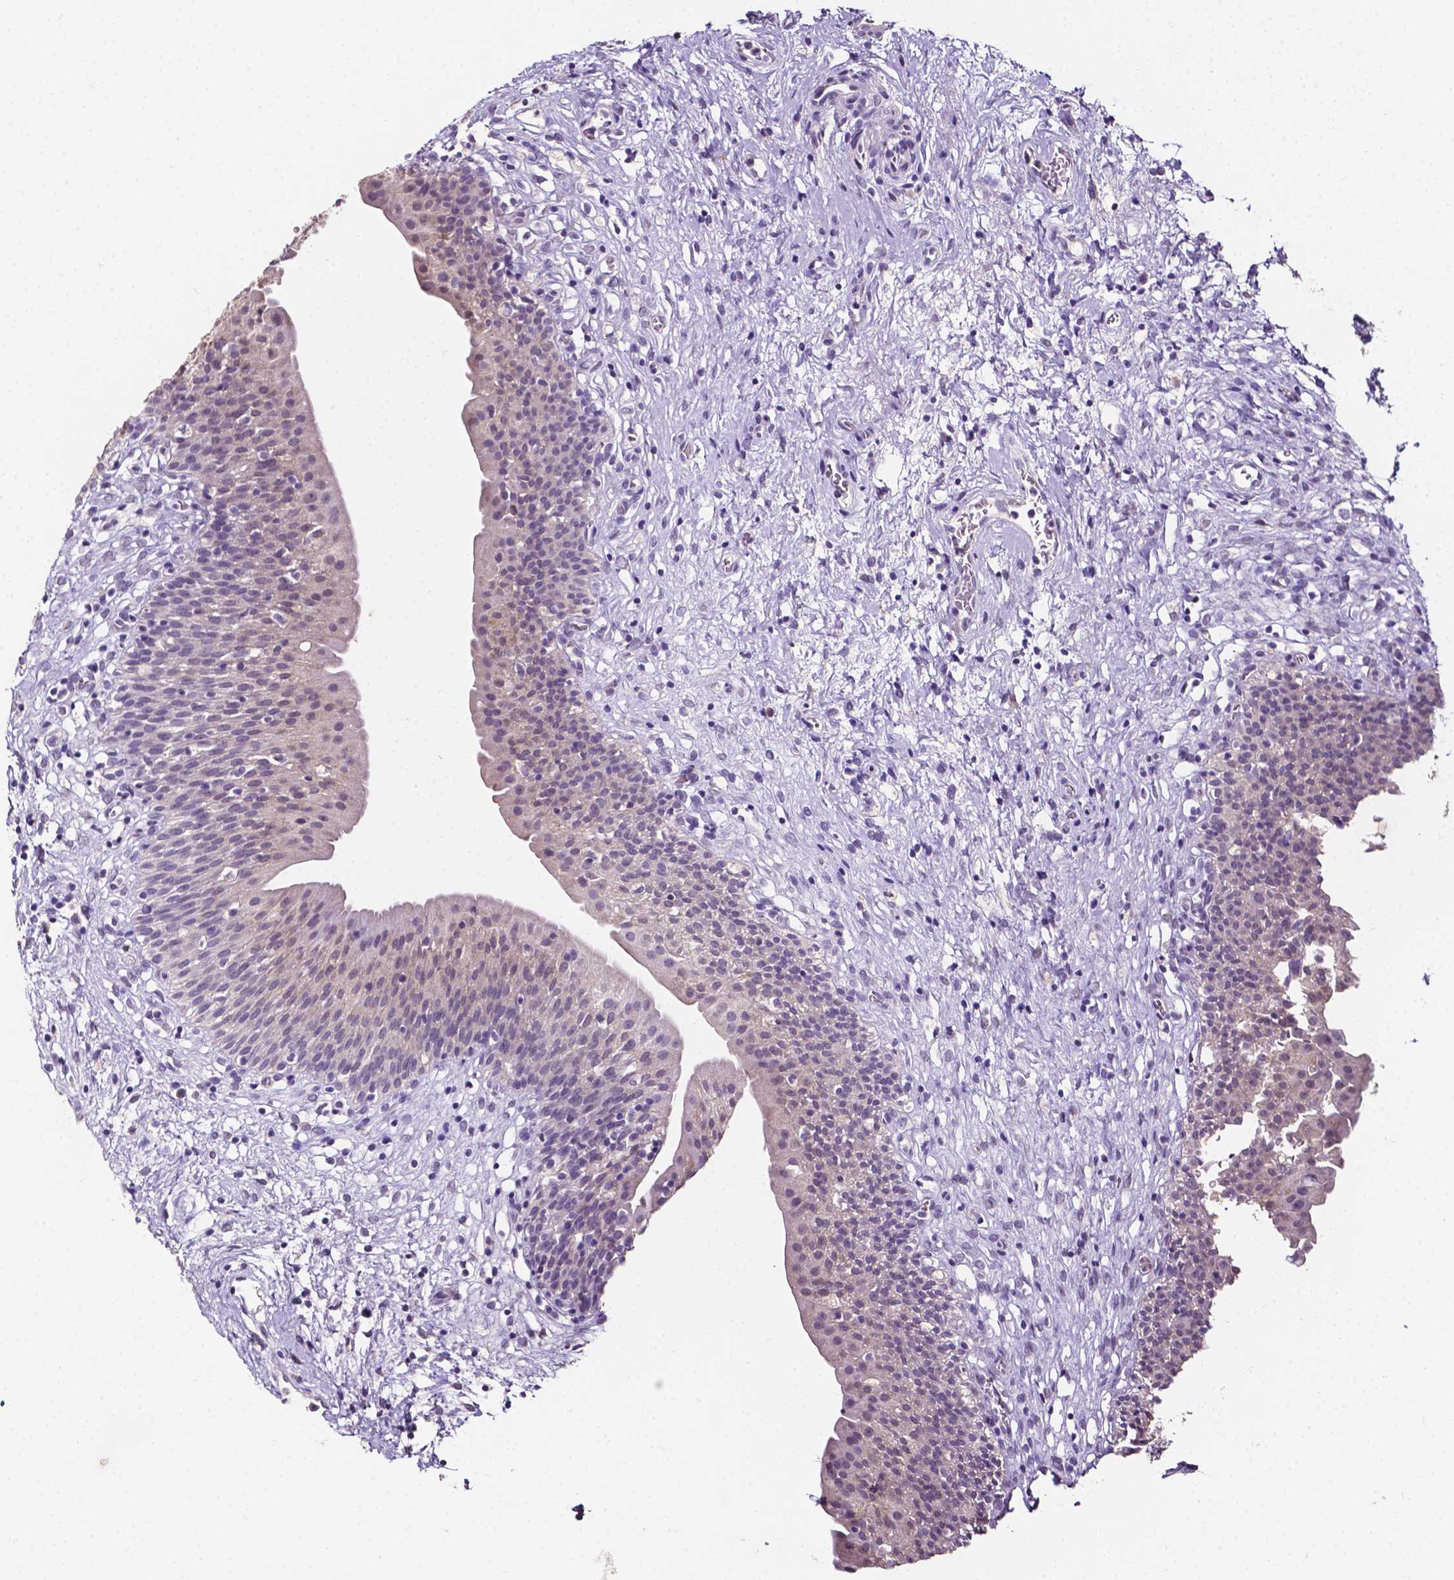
{"staining": {"intensity": "negative", "quantity": "none", "location": "none"}, "tissue": "urinary bladder", "cell_type": "Urothelial cells", "image_type": "normal", "snomed": [{"axis": "morphology", "description": "Normal tissue, NOS"}, {"axis": "topography", "description": "Urinary bladder"}], "caption": "Immunohistochemistry (IHC) histopathology image of normal urinary bladder: urinary bladder stained with DAB reveals no significant protein staining in urothelial cells.", "gene": "PSAT1", "patient": {"sex": "male", "age": 76}}